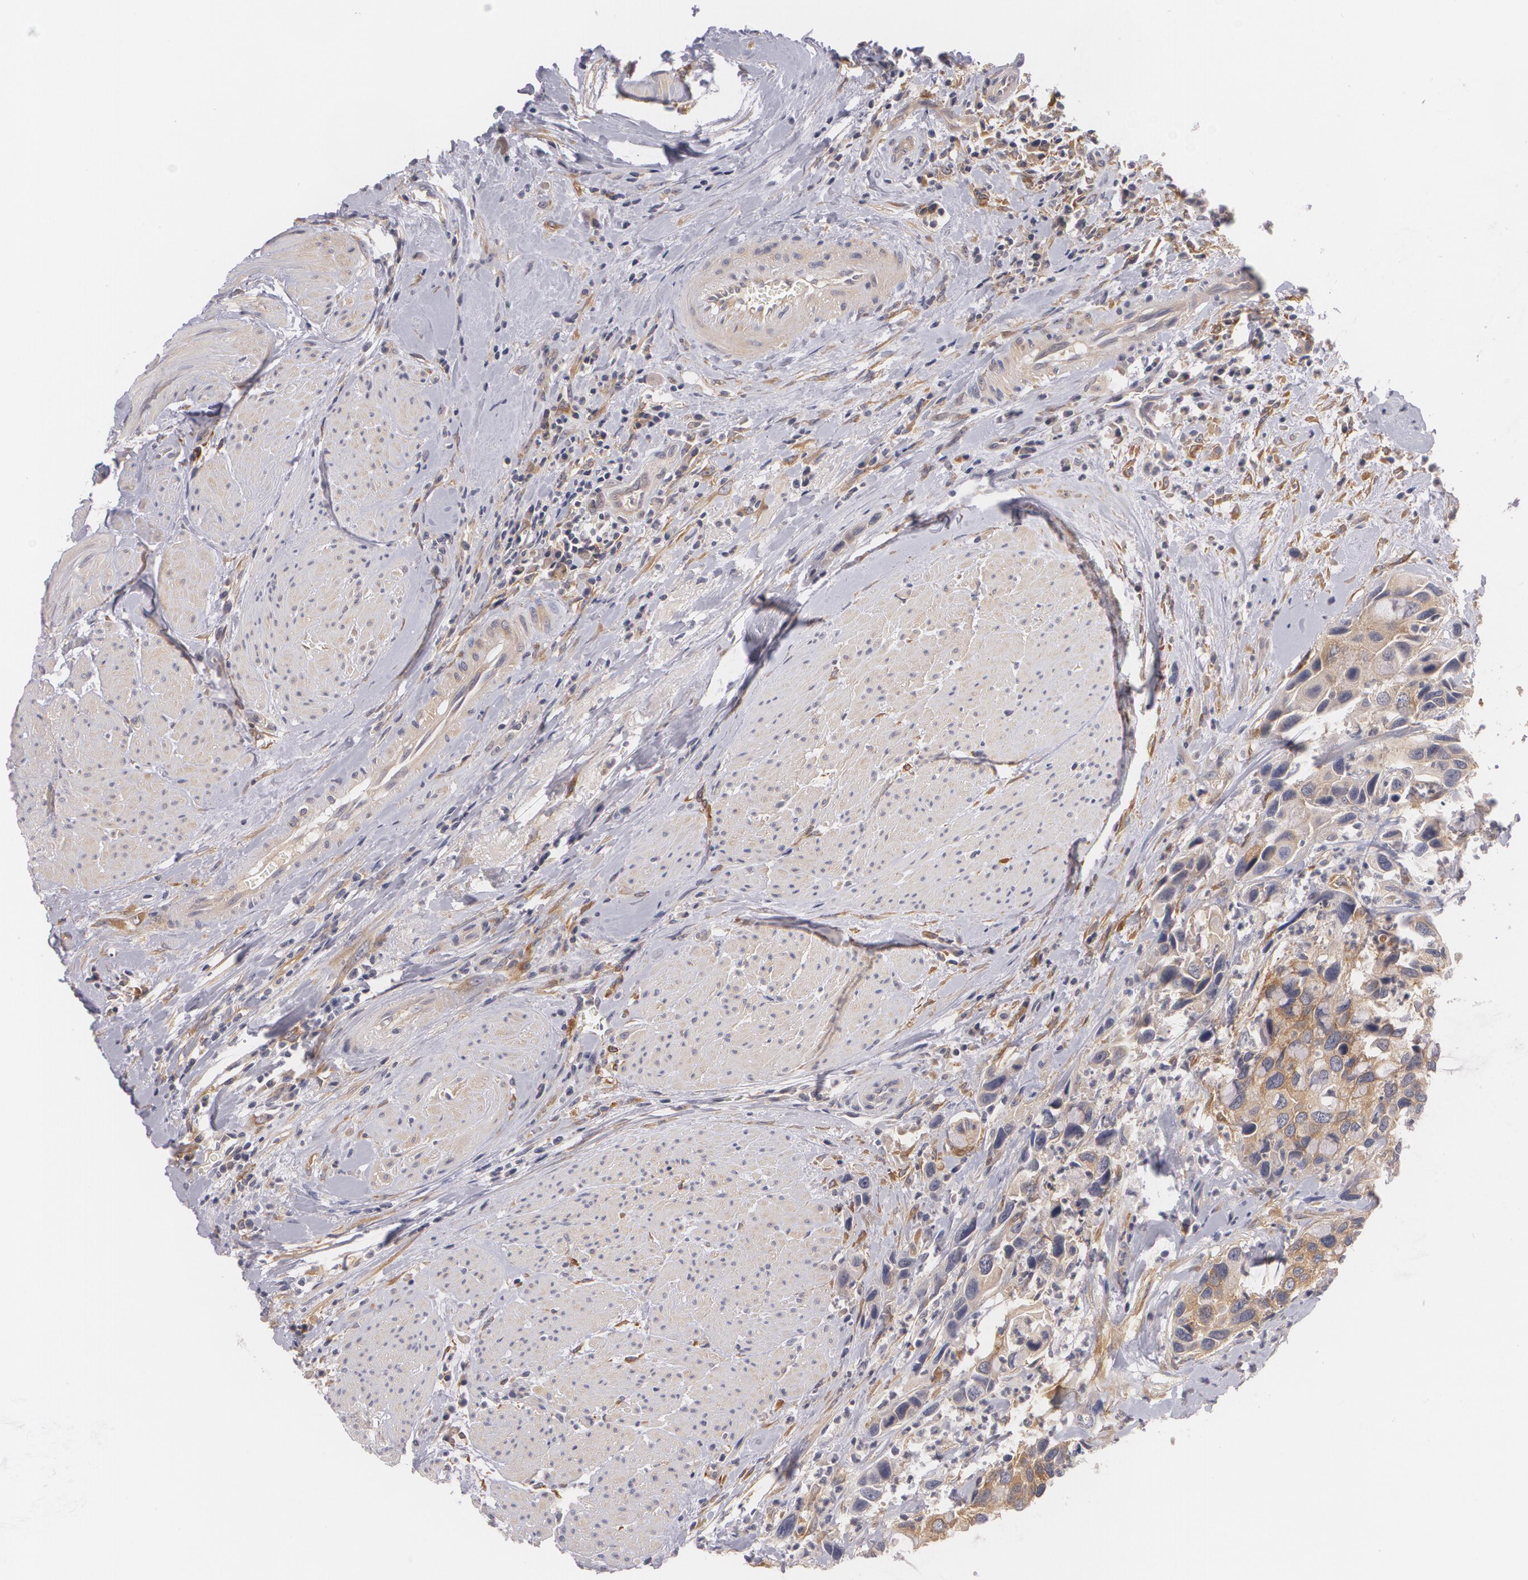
{"staining": {"intensity": "weak", "quantity": ">75%", "location": "cytoplasmic/membranous"}, "tissue": "urothelial cancer", "cell_type": "Tumor cells", "image_type": "cancer", "snomed": [{"axis": "morphology", "description": "Urothelial carcinoma, High grade"}, {"axis": "topography", "description": "Urinary bladder"}], "caption": "Immunohistochemical staining of human urothelial cancer demonstrates weak cytoplasmic/membranous protein expression in approximately >75% of tumor cells.", "gene": "CASK", "patient": {"sex": "male", "age": 66}}